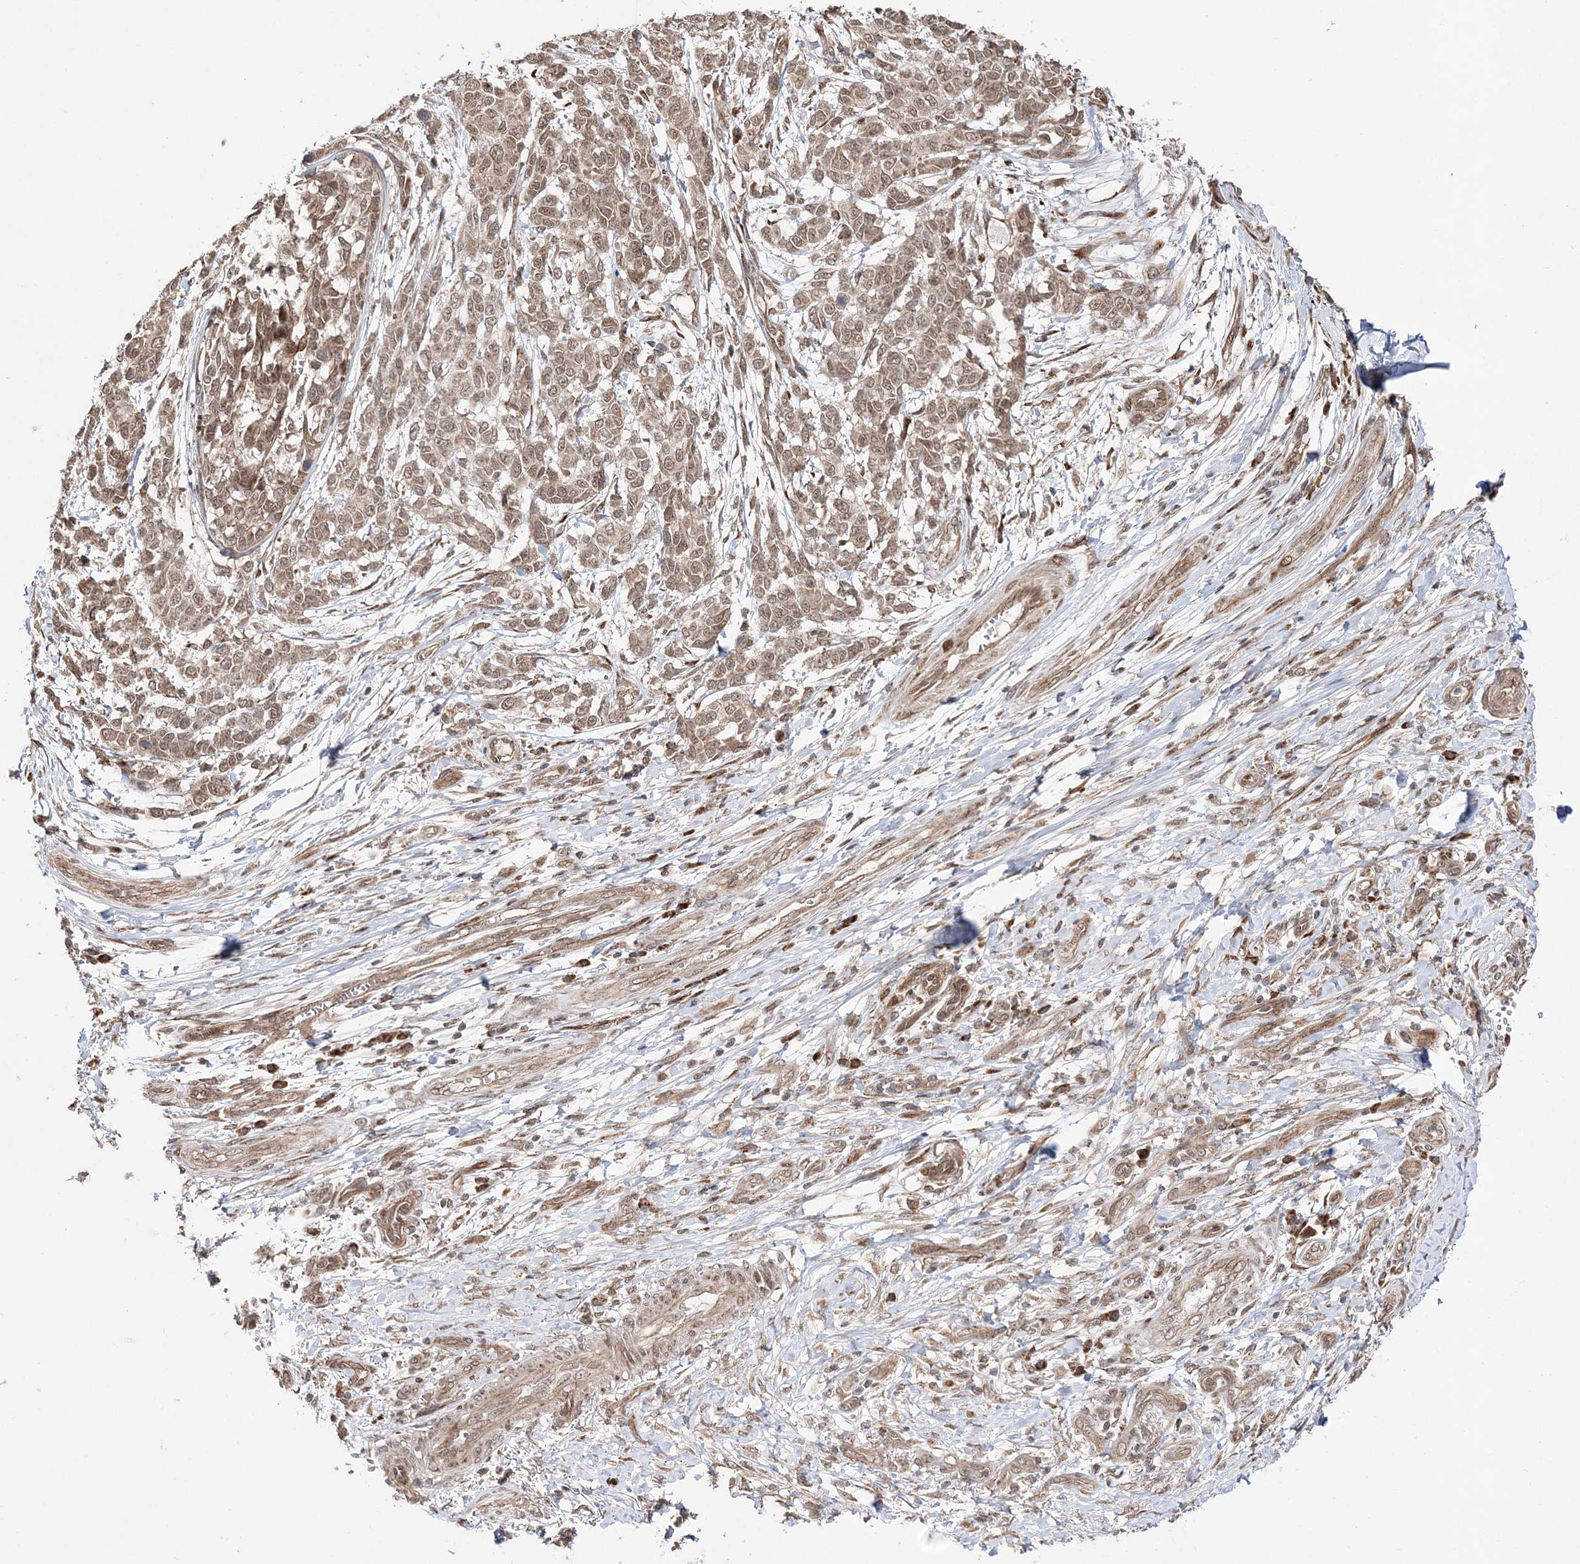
{"staining": {"intensity": "weak", "quantity": ">75%", "location": "cytoplasmic/membranous,nuclear"}, "tissue": "melanoma", "cell_type": "Tumor cells", "image_type": "cancer", "snomed": [{"axis": "morphology", "description": "Malignant melanoma, NOS"}, {"axis": "topography", "description": "Skin"}], "caption": "Brown immunohistochemical staining in malignant melanoma reveals weak cytoplasmic/membranous and nuclear expression in about >75% of tumor cells.", "gene": "DALRD3", "patient": {"sex": "male", "age": 49}}